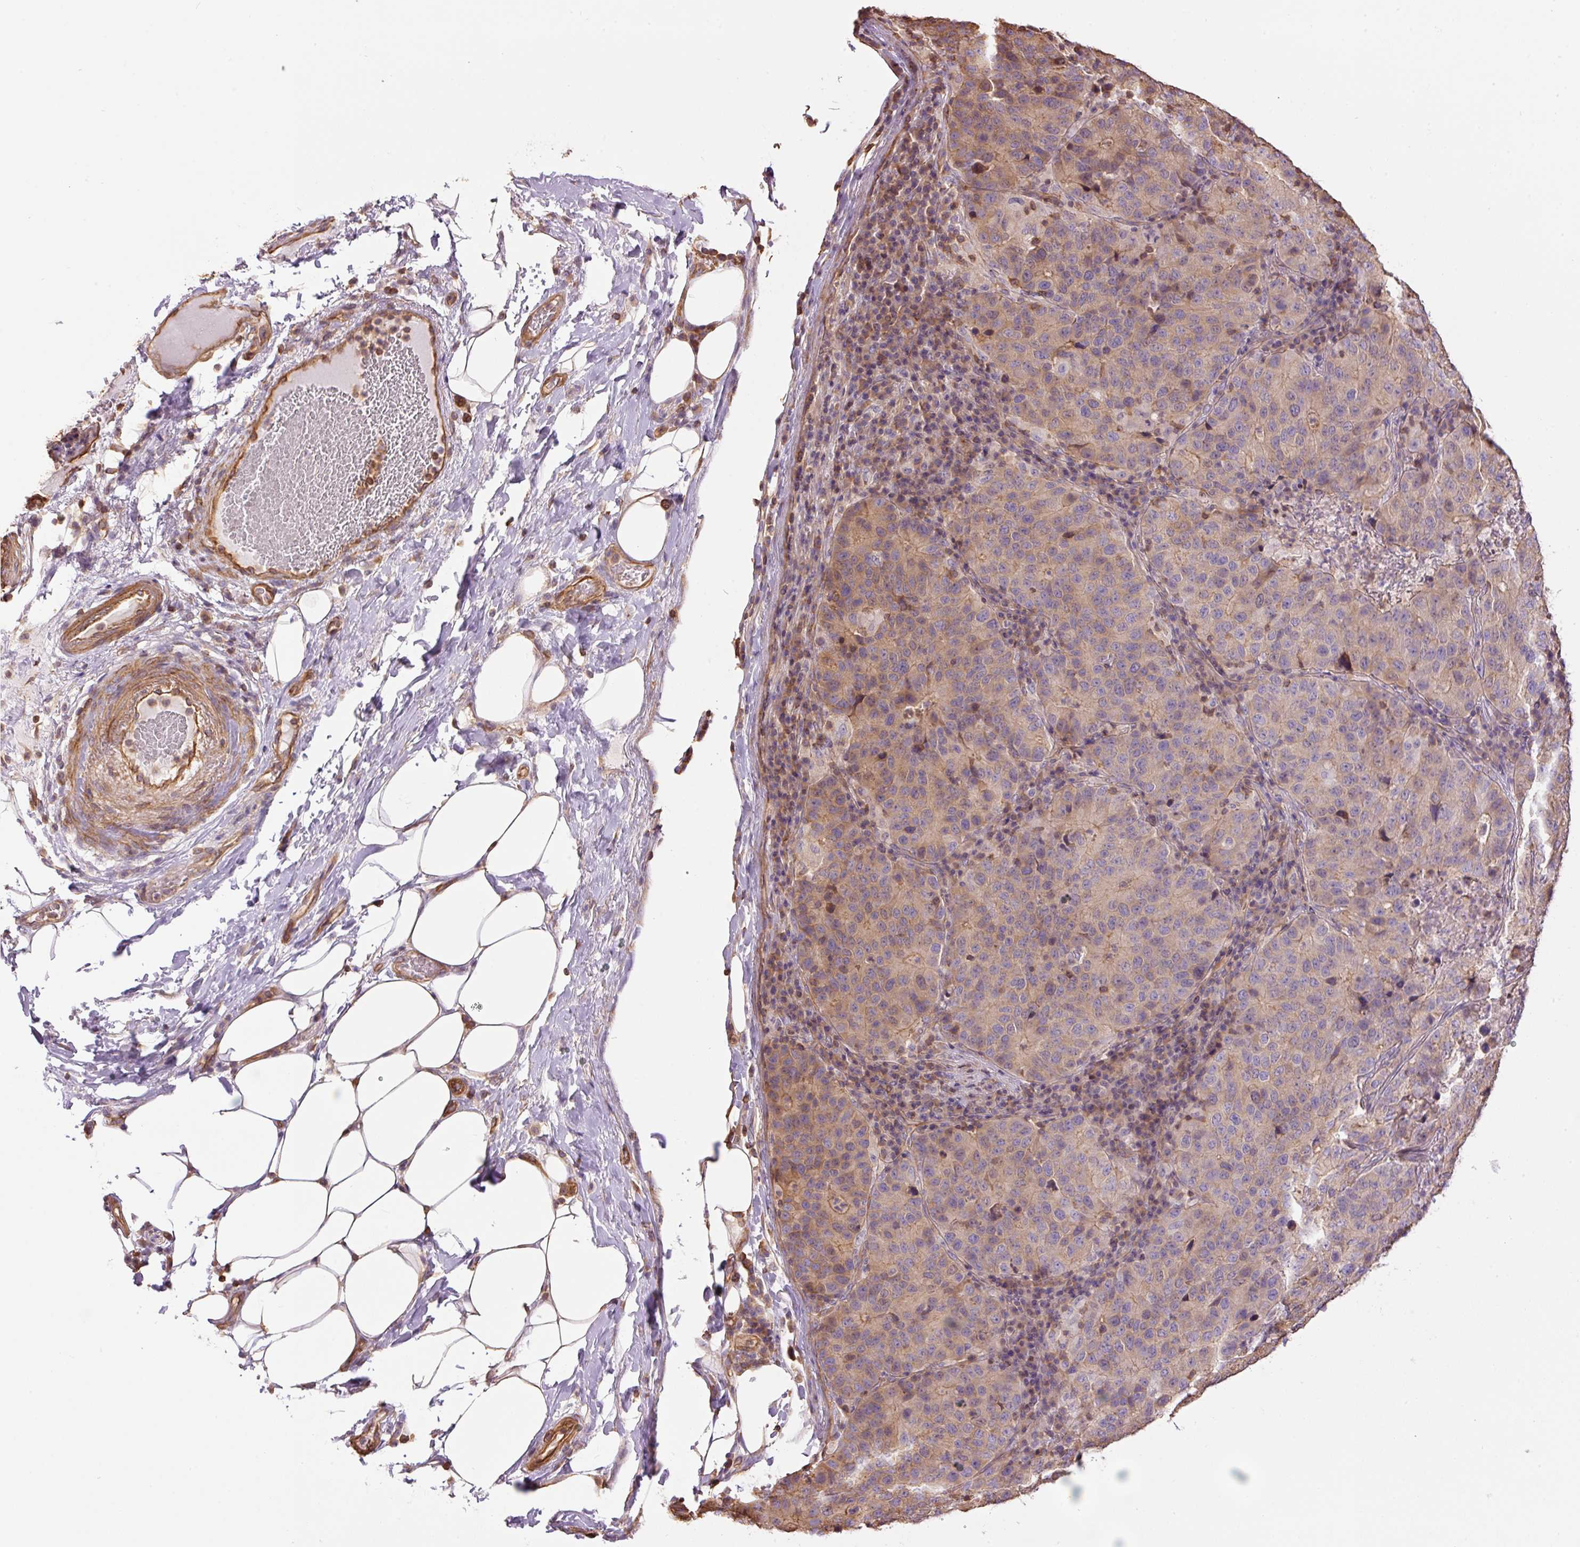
{"staining": {"intensity": "weak", "quantity": "<25%", "location": "cytoplasmic/membranous"}, "tissue": "stomach cancer", "cell_type": "Tumor cells", "image_type": "cancer", "snomed": [{"axis": "morphology", "description": "Adenocarcinoma, NOS"}, {"axis": "topography", "description": "Stomach"}], "caption": "A histopathology image of adenocarcinoma (stomach) stained for a protein demonstrates no brown staining in tumor cells. (Brightfield microscopy of DAB IHC at high magnification).", "gene": "PPP1R1B", "patient": {"sex": "male", "age": 71}}